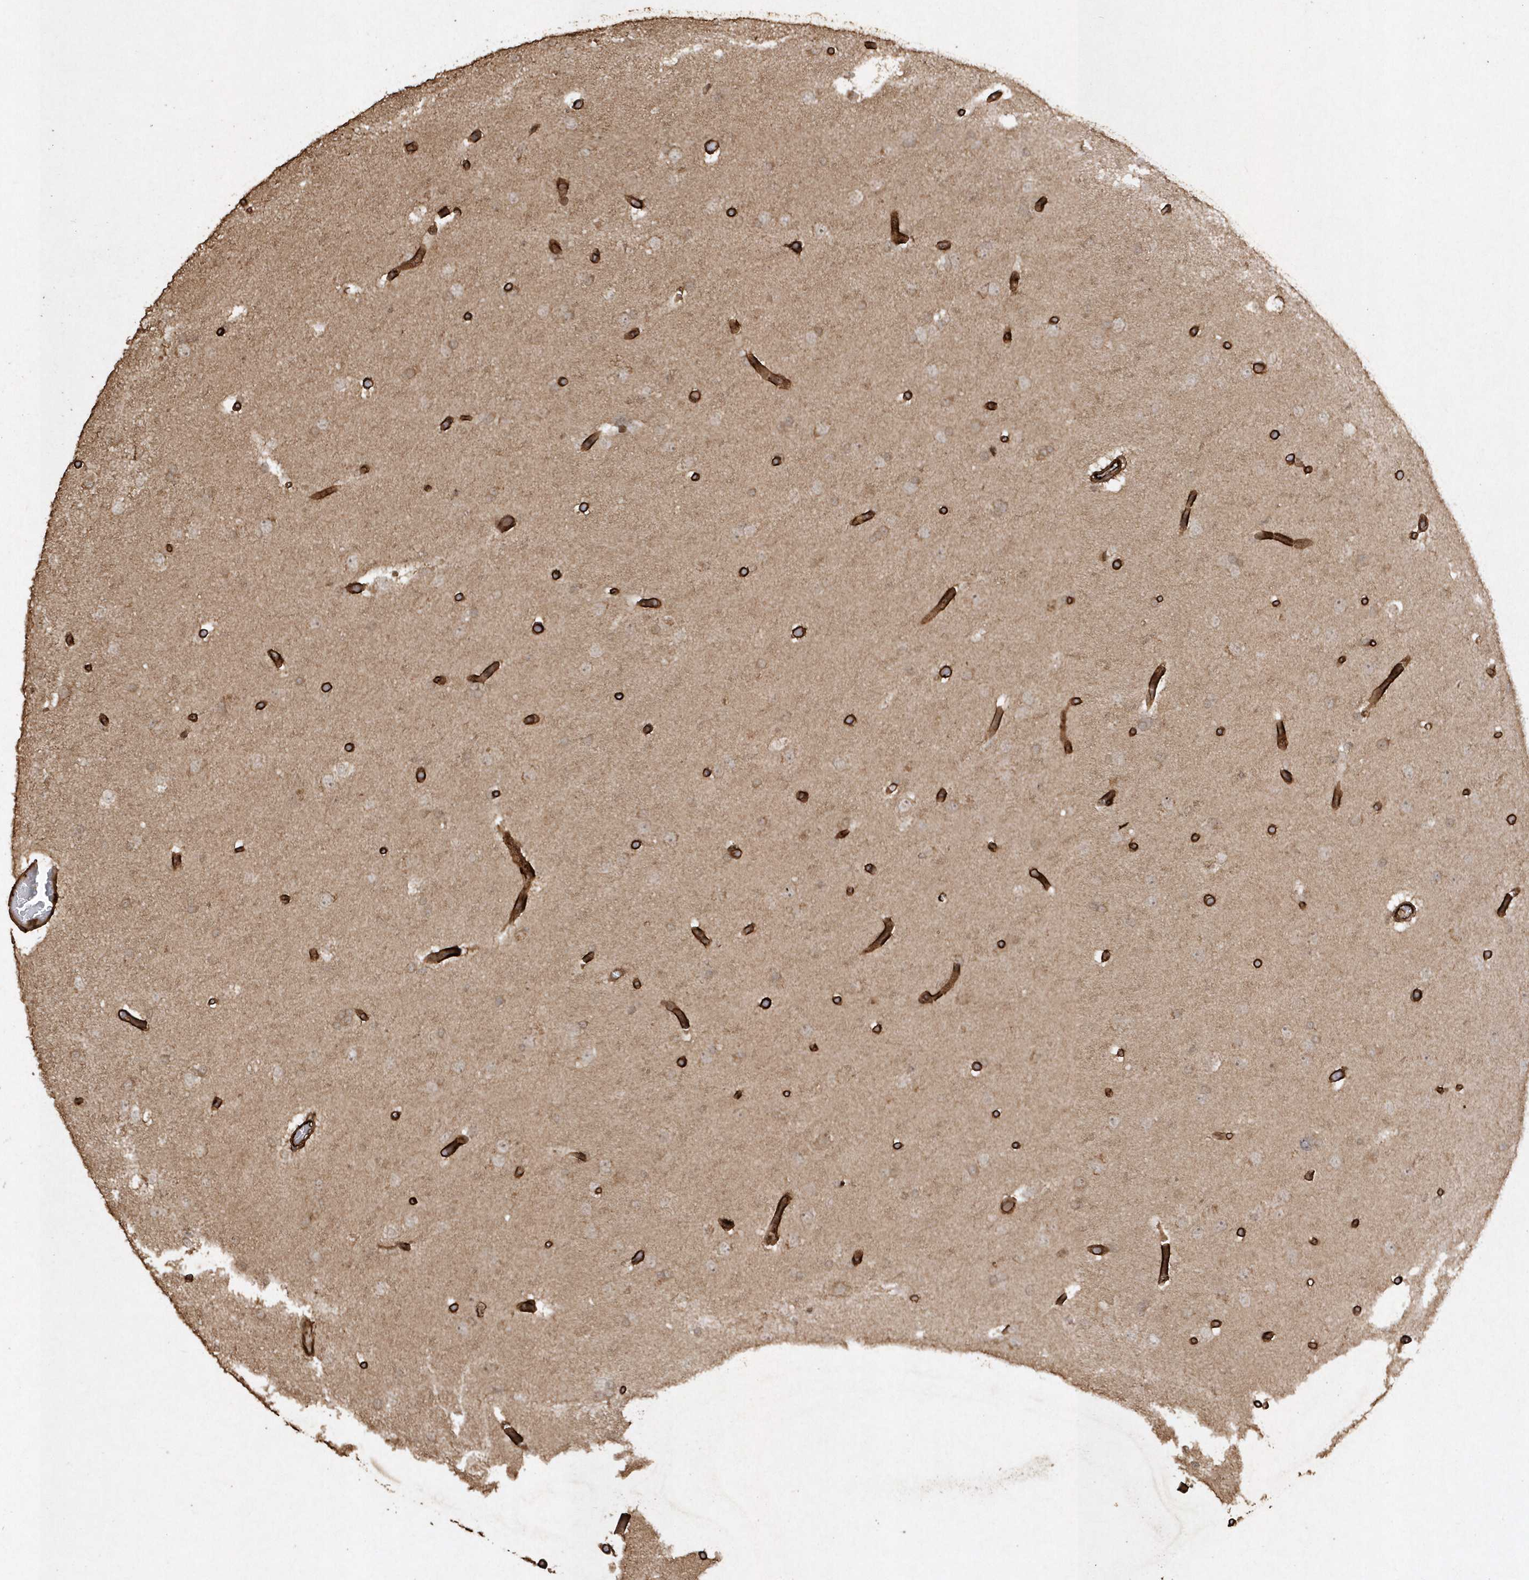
{"staining": {"intensity": "weak", "quantity": "<25%", "location": "cytoplasmic/membranous"}, "tissue": "glioma", "cell_type": "Tumor cells", "image_type": "cancer", "snomed": [{"axis": "morphology", "description": "Glioma, malignant, High grade"}, {"axis": "topography", "description": "Cerebral cortex"}], "caption": "This is an immunohistochemistry image of high-grade glioma (malignant). There is no staining in tumor cells.", "gene": "AVPI1", "patient": {"sex": "female", "age": 36}}